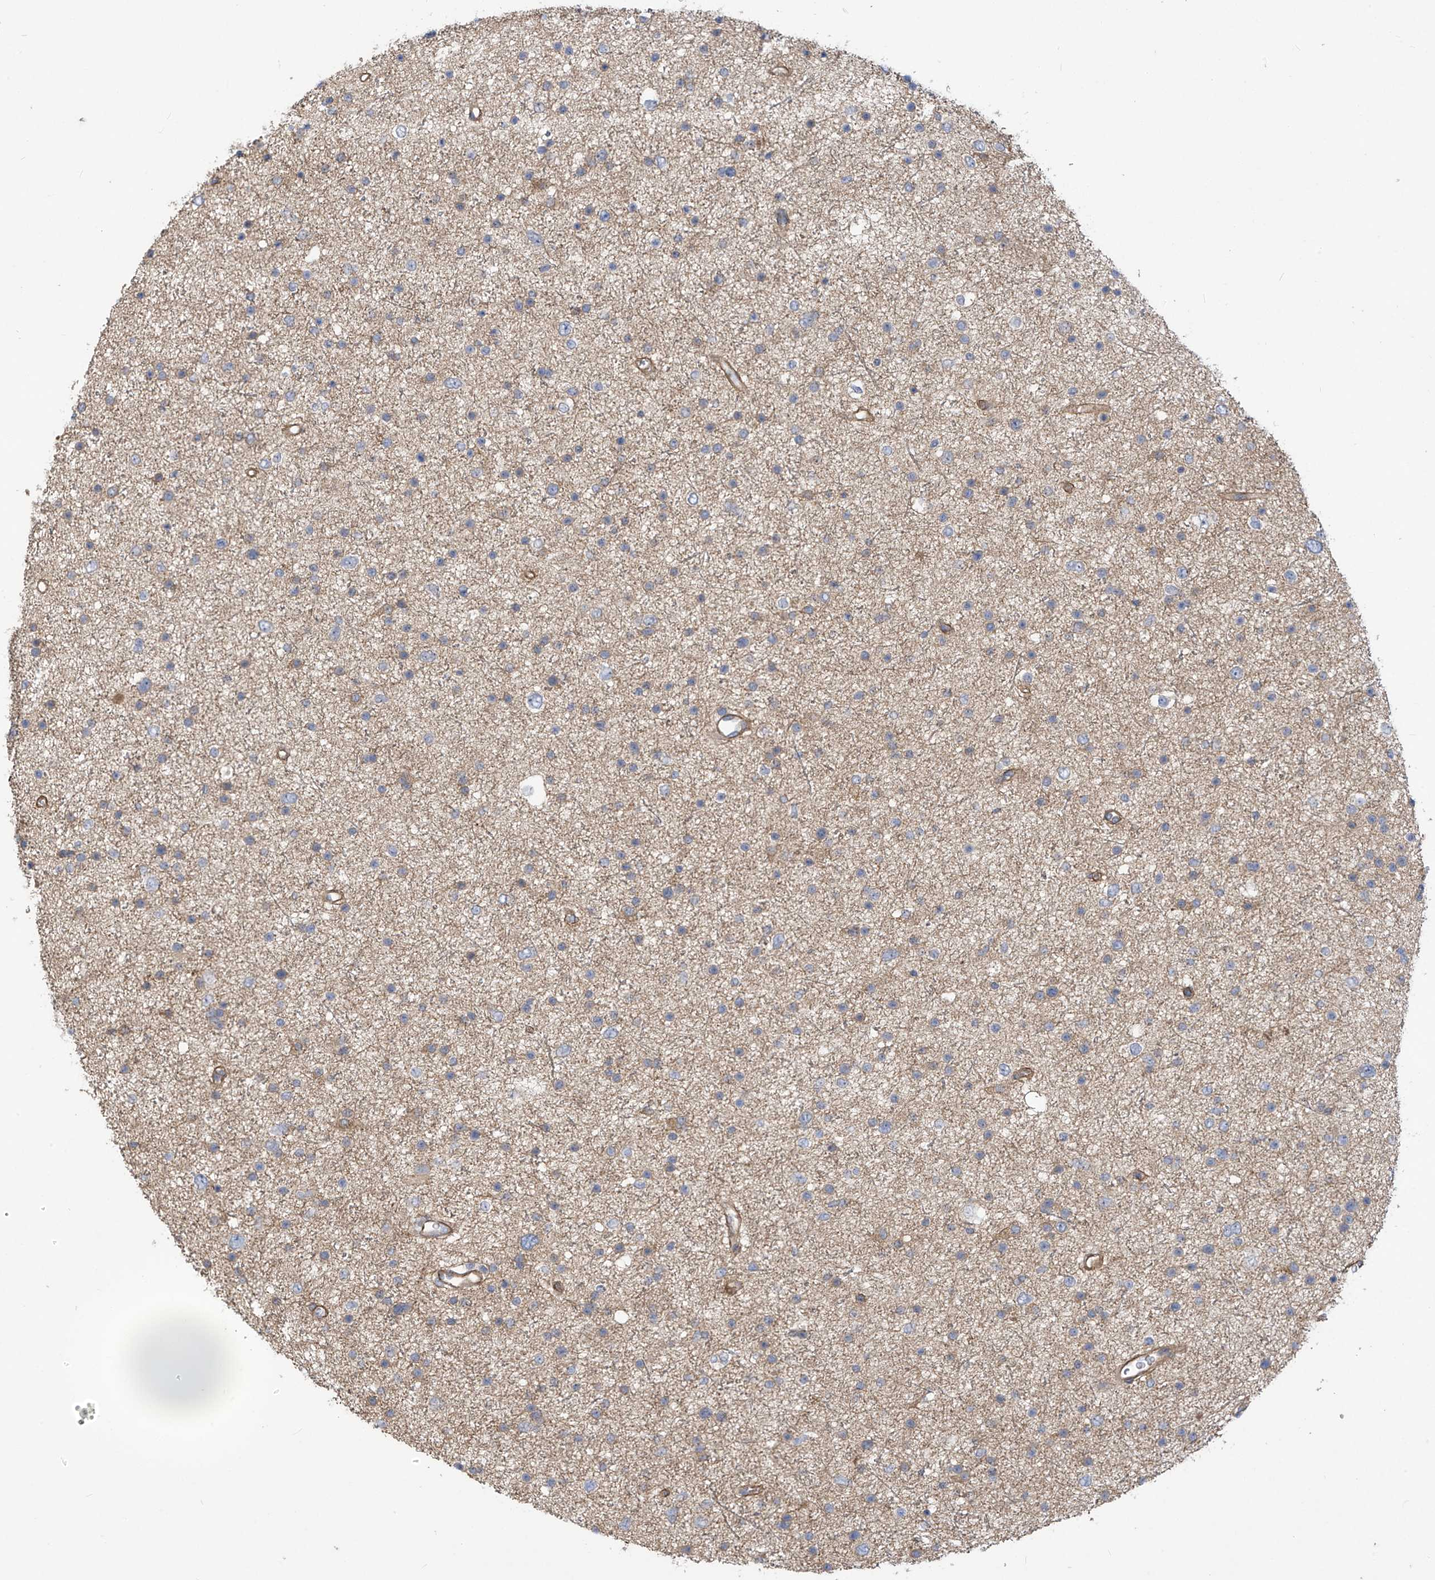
{"staining": {"intensity": "weak", "quantity": "25%-75%", "location": "cytoplasmic/membranous"}, "tissue": "glioma", "cell_type": "Tumor cells", "image_type": "cancer", "snomed": [{"axis": "morphology", "description": "Glioma, malignant, Low grade"}, {"axis": "topography", "description": "Brain"}], "caption": "Immunohistochemical staining of malignant glioma (low-grade) reveals weak cytoplasmic/membranous protein staining in approximately 25%-75% of tumor cells.", "gene": "ADI1", "patient": {"sex": "female", "age": 37}}